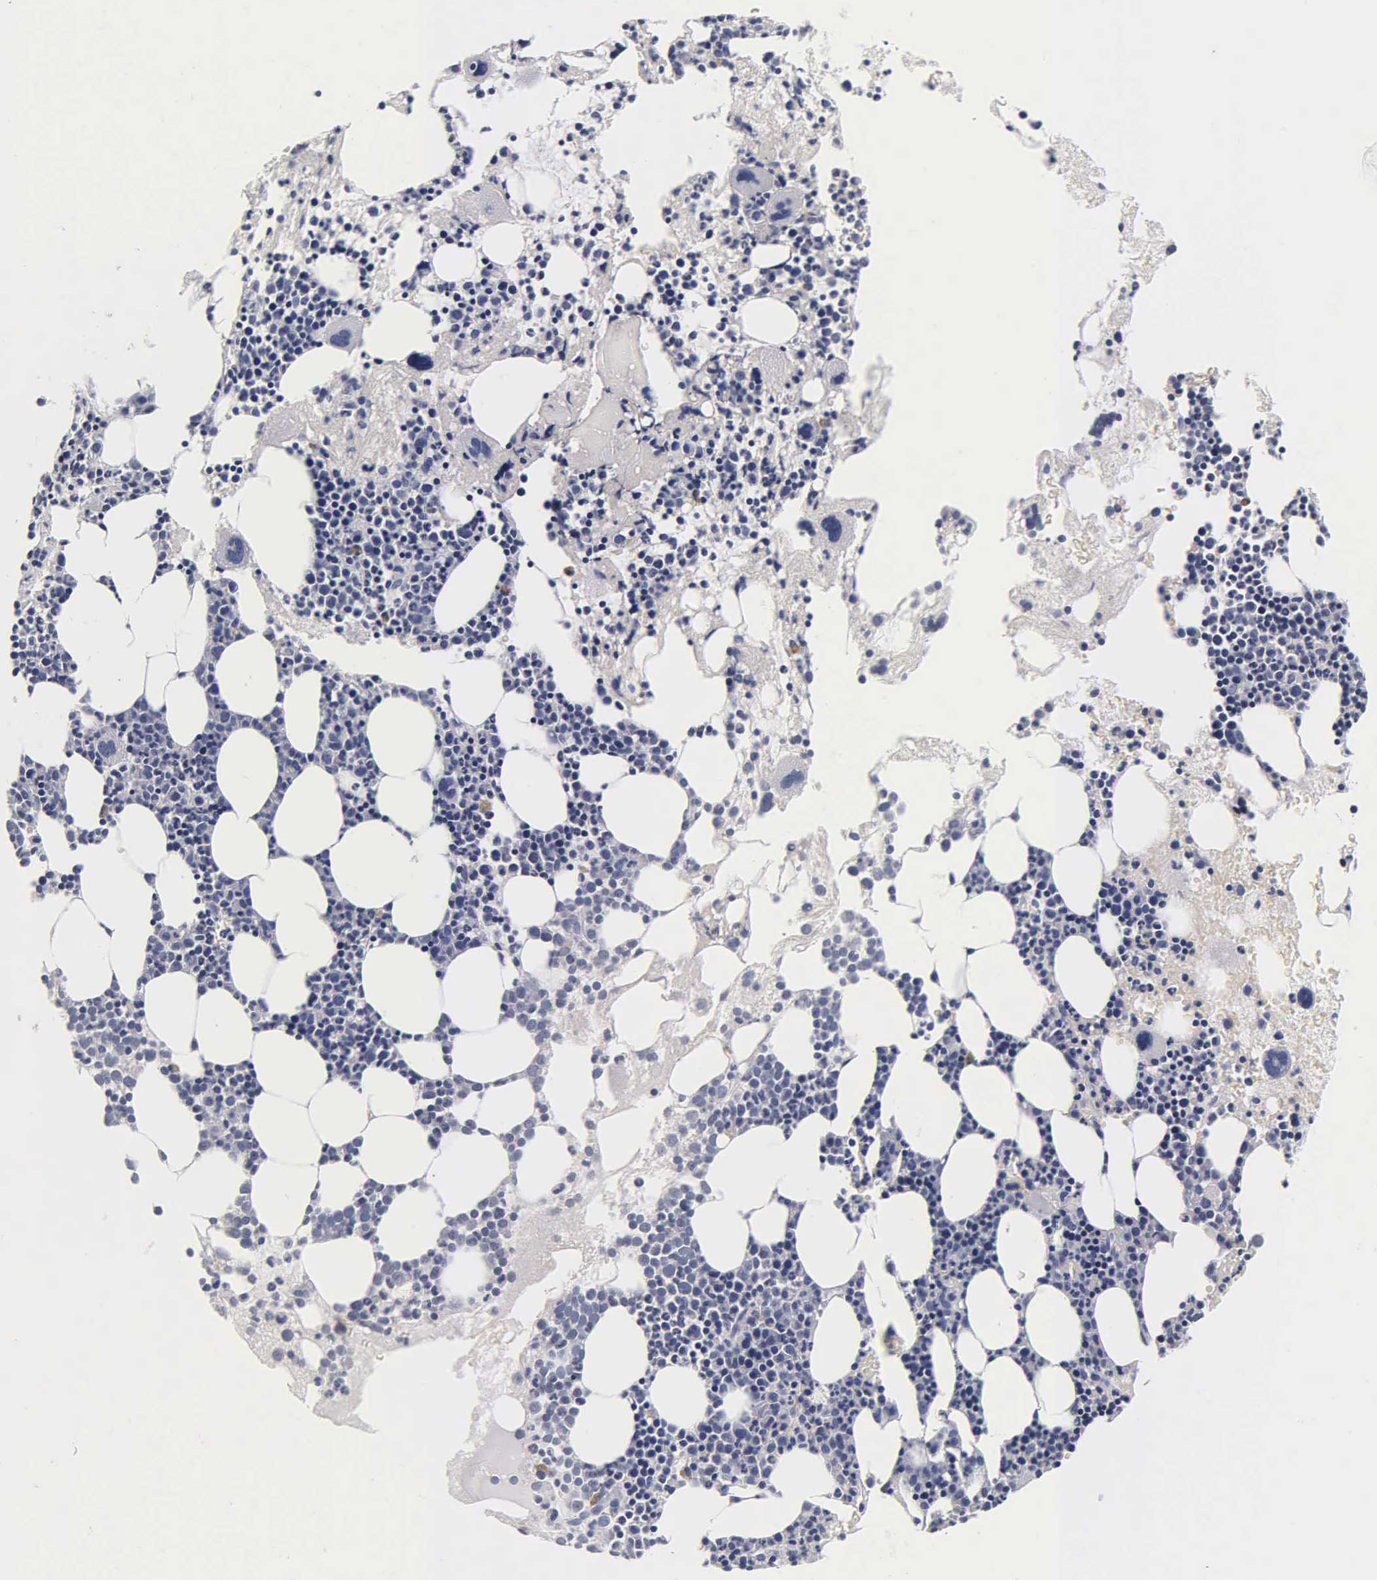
{"staining": {"intensity": "weak", "quantity": "<25%", "location": "cytoplasmic/membranous"}, "tissue": "bone marrow", "cell_type": "Hematopoietic cells", "image_type": "normal", "snomed": [{"axis": "morphology", "description": "Normal tissue, NOS"}, {"axis": "topography", "description": "Bone marrow"}], "caption": "The immunohistochemistry micrograph has no significant positivity in hematopoietic cells of bone marrow.", "gene": "TG", "patient": {"sex": "male", "age": 75}}